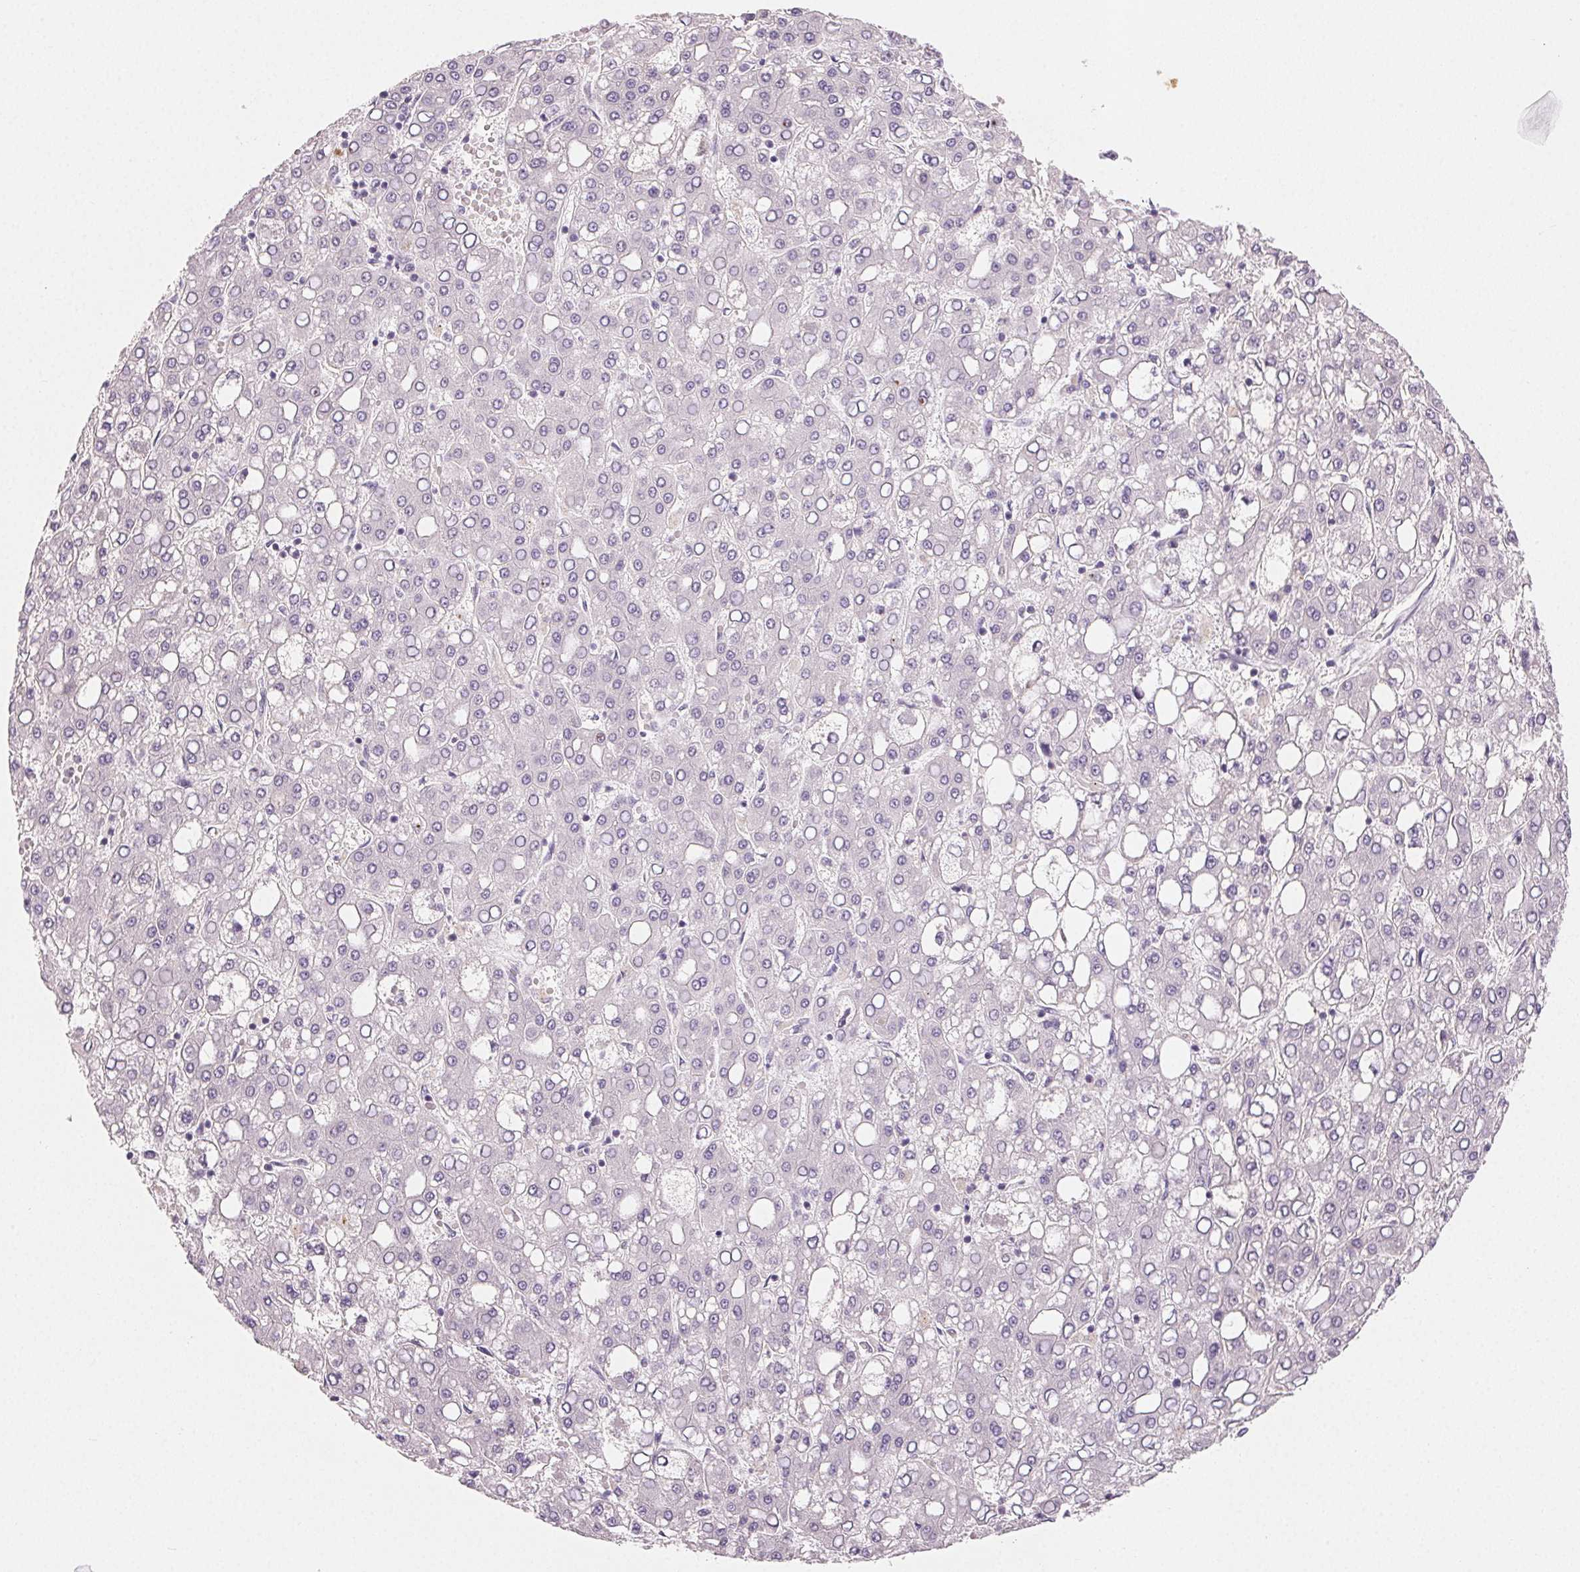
{"staining": {"intensity": "negative", "quantity": "none", "location": "none"}, "tissue": "liver cancer", "cell_type": "Tumor cells", "image_type": "cancer", "snomed": [{"axis": "morphology", "description": "Carcinoma, Hepatocellular, NOS"}, {"axis": "topography", "description": "Liver"}], "caption": "A histopathology image of liver cancer (hepatocellular carcinoma) stained for a protein shows no brown staining in tumor cells. (Brightfield microscopy of DAB (3,3'-diaminobenzidine) IHC at high magnification).", "gene": "MYBL1", "patient": {"sex": "male", "age": 65}}